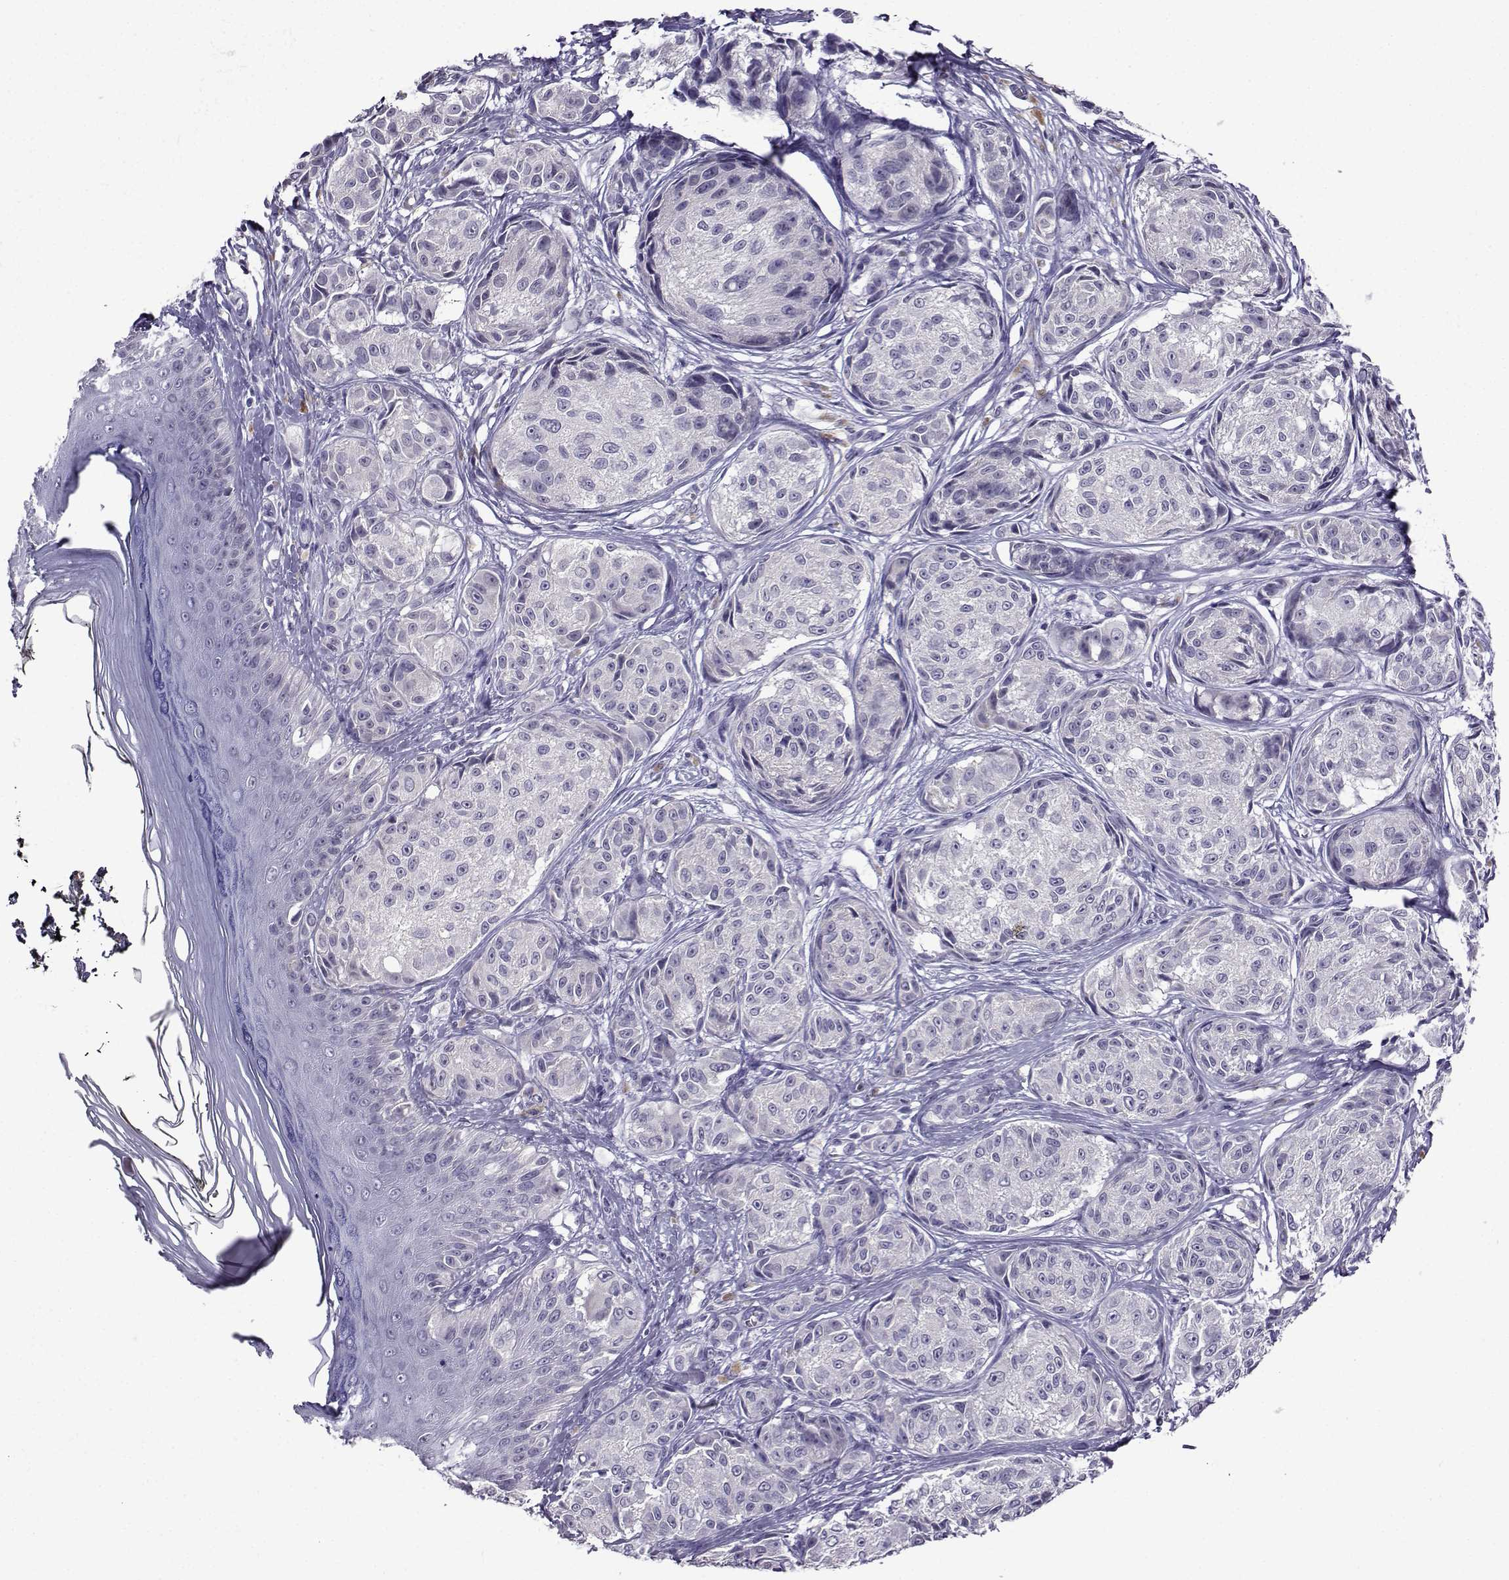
{"staining": {"intensity": "negative", "quantity": "none", "location": "none"}, "tissue": "melanoma", "cell_type": "Tumor cells", "image_type": "cancer", "snomed": [{"axis": "morphology", "description": "Malignant melanoma, NOS"}, {"axis": "topography", "description": "Skin"}], "caption": "High magnification brightfield microscopy of melanoma stained with DAB (3,3'-diaminobenzidine) (brown) and counterstained with hematoxylin (blue): tumor cells show no significant staining. The staining is performed using DAB brown chromogen with nuclei counter-stained in using hematoxylin.", "gene": "LRFN2", "patient": {"sex": "male", "age": 61}}